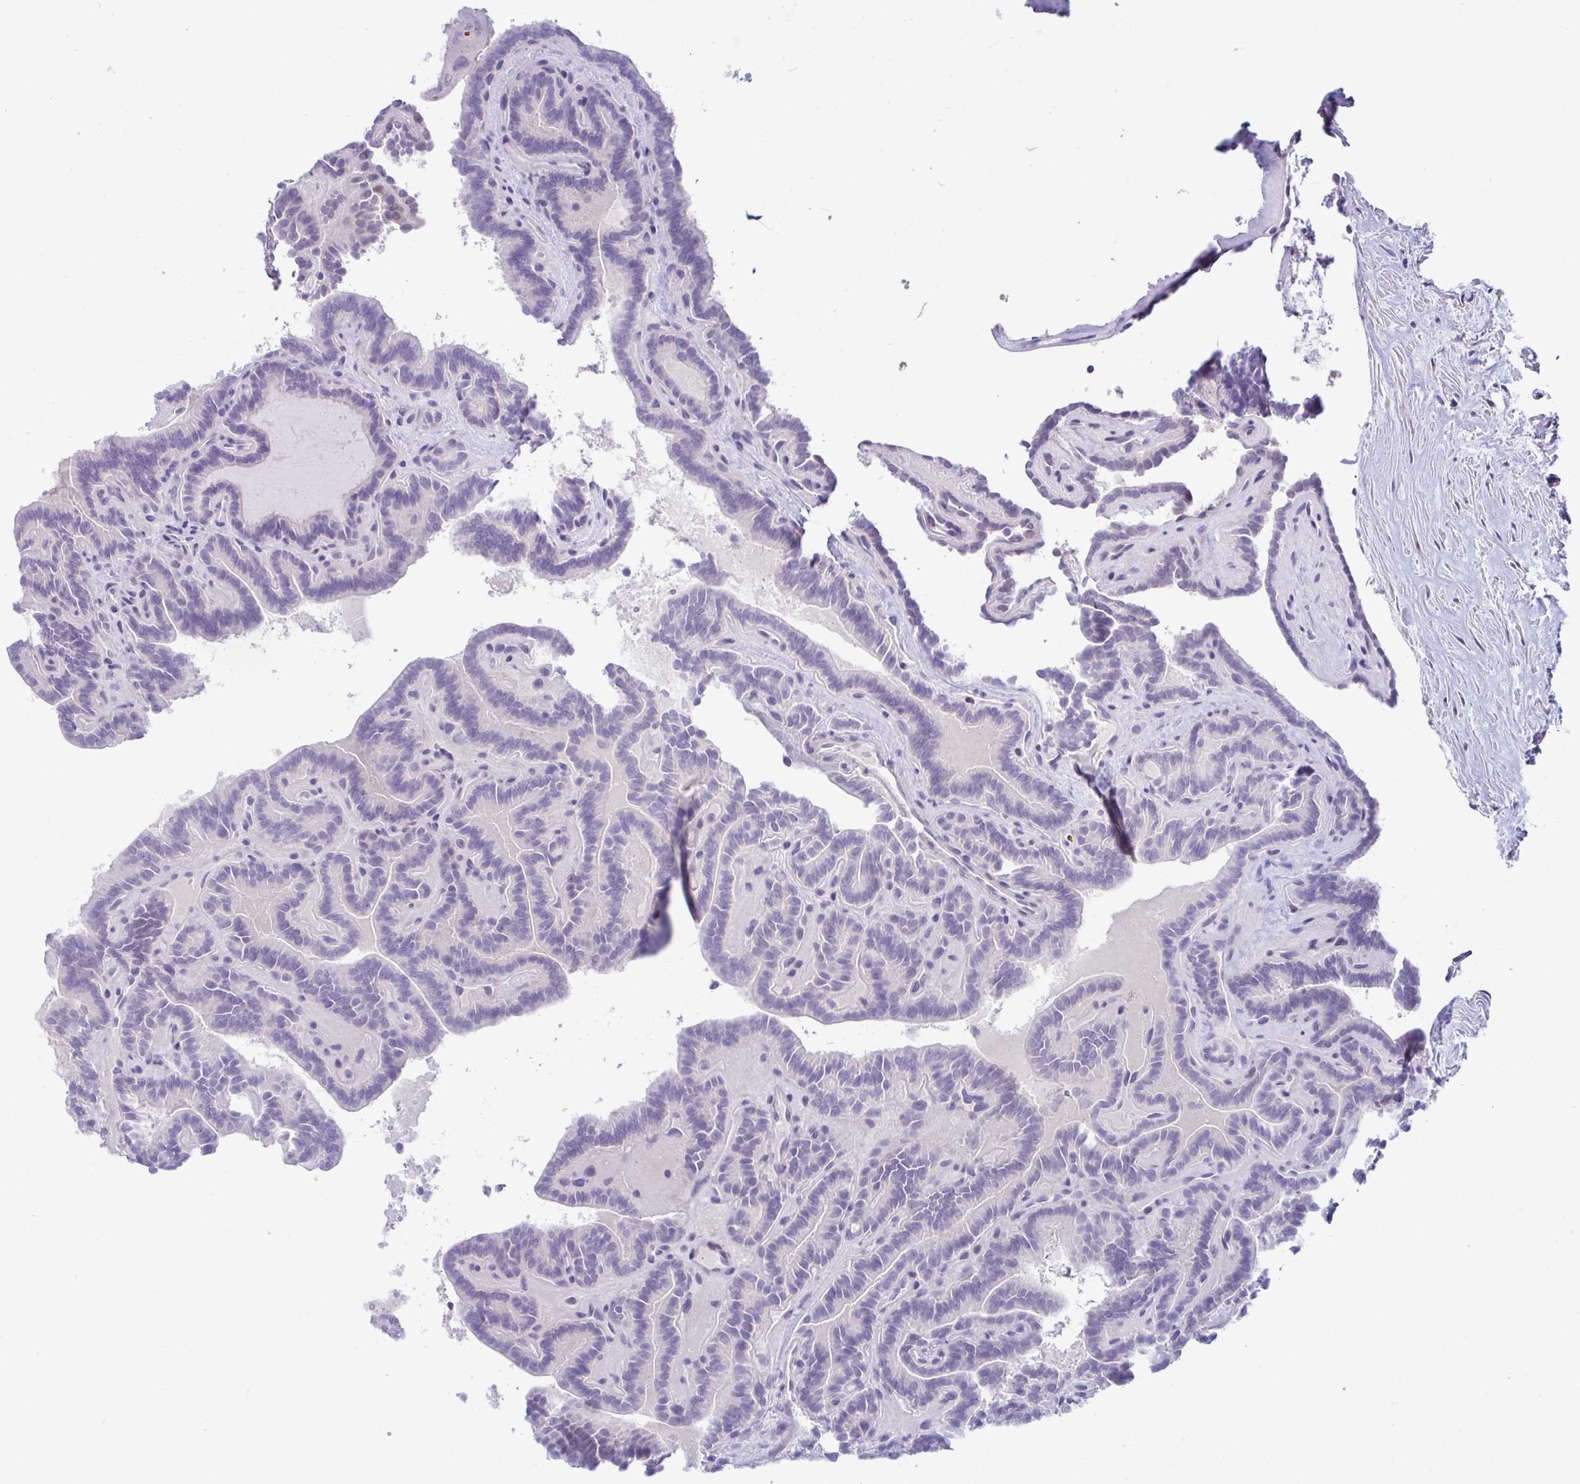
{"staining": {"intensity": "moderate", "quantity": "<25%", "location": "nuclear"}, "tissue": "thyroid cancer", "cell_type": "Tumor cells", "image_type": "cancer", "snomed": [{"axis": "morphology", "description": "Papillary adenocarcinoma, NOS"}, {"axis": "topography", "description": "Thyroid gland"}], "caption": "This is a histology image of immunohistochemistry staining of thyroid papillary adenocarcinoma, which shows moderate expression in the nuclear of tumor cells.", "gene": "USP35", "patient": {"sex": "female", "age": 21}}